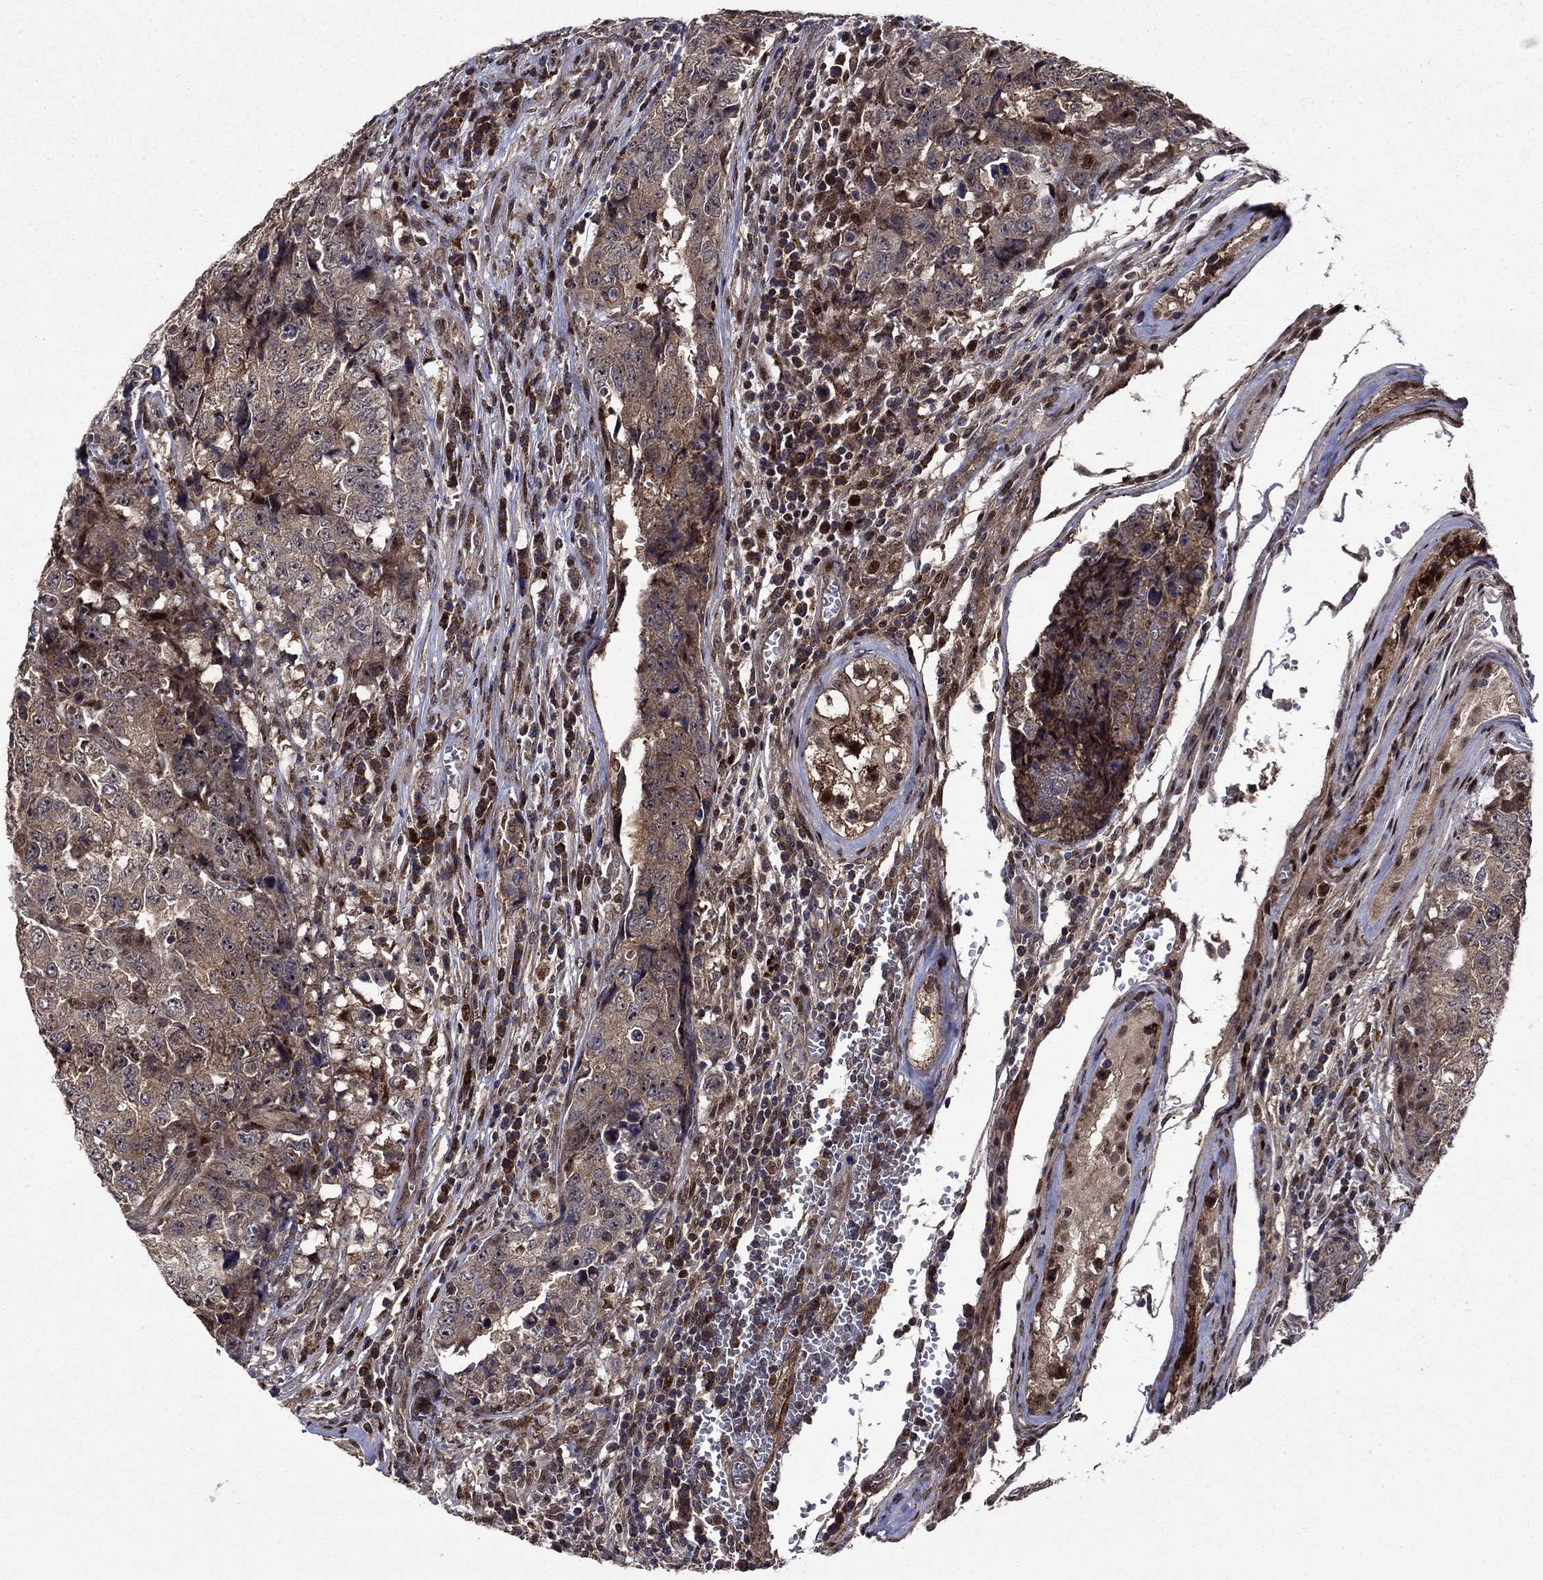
{"staining": {"intensity": "strong", "quantity": "25%-75%", "location": "cytoplasmic/membranous"}, "tissue": "testis cancer", "cell_type": "Tumor cells", "image_type": "cancer", "snomed": [{"axis": "morphology", "description": "Carcinoma, Embryonal, NOS"}, {"axis": "topography", "description": "Testis"}], "caption": "Immunohistochemical staining of human testis cancer displays strong cytoplasmic/membranous protein staining in approximately 25%-75% of tumor cells.", "gene": "AGTPBP1", "patient": {"sex": "male", "age": 23}}